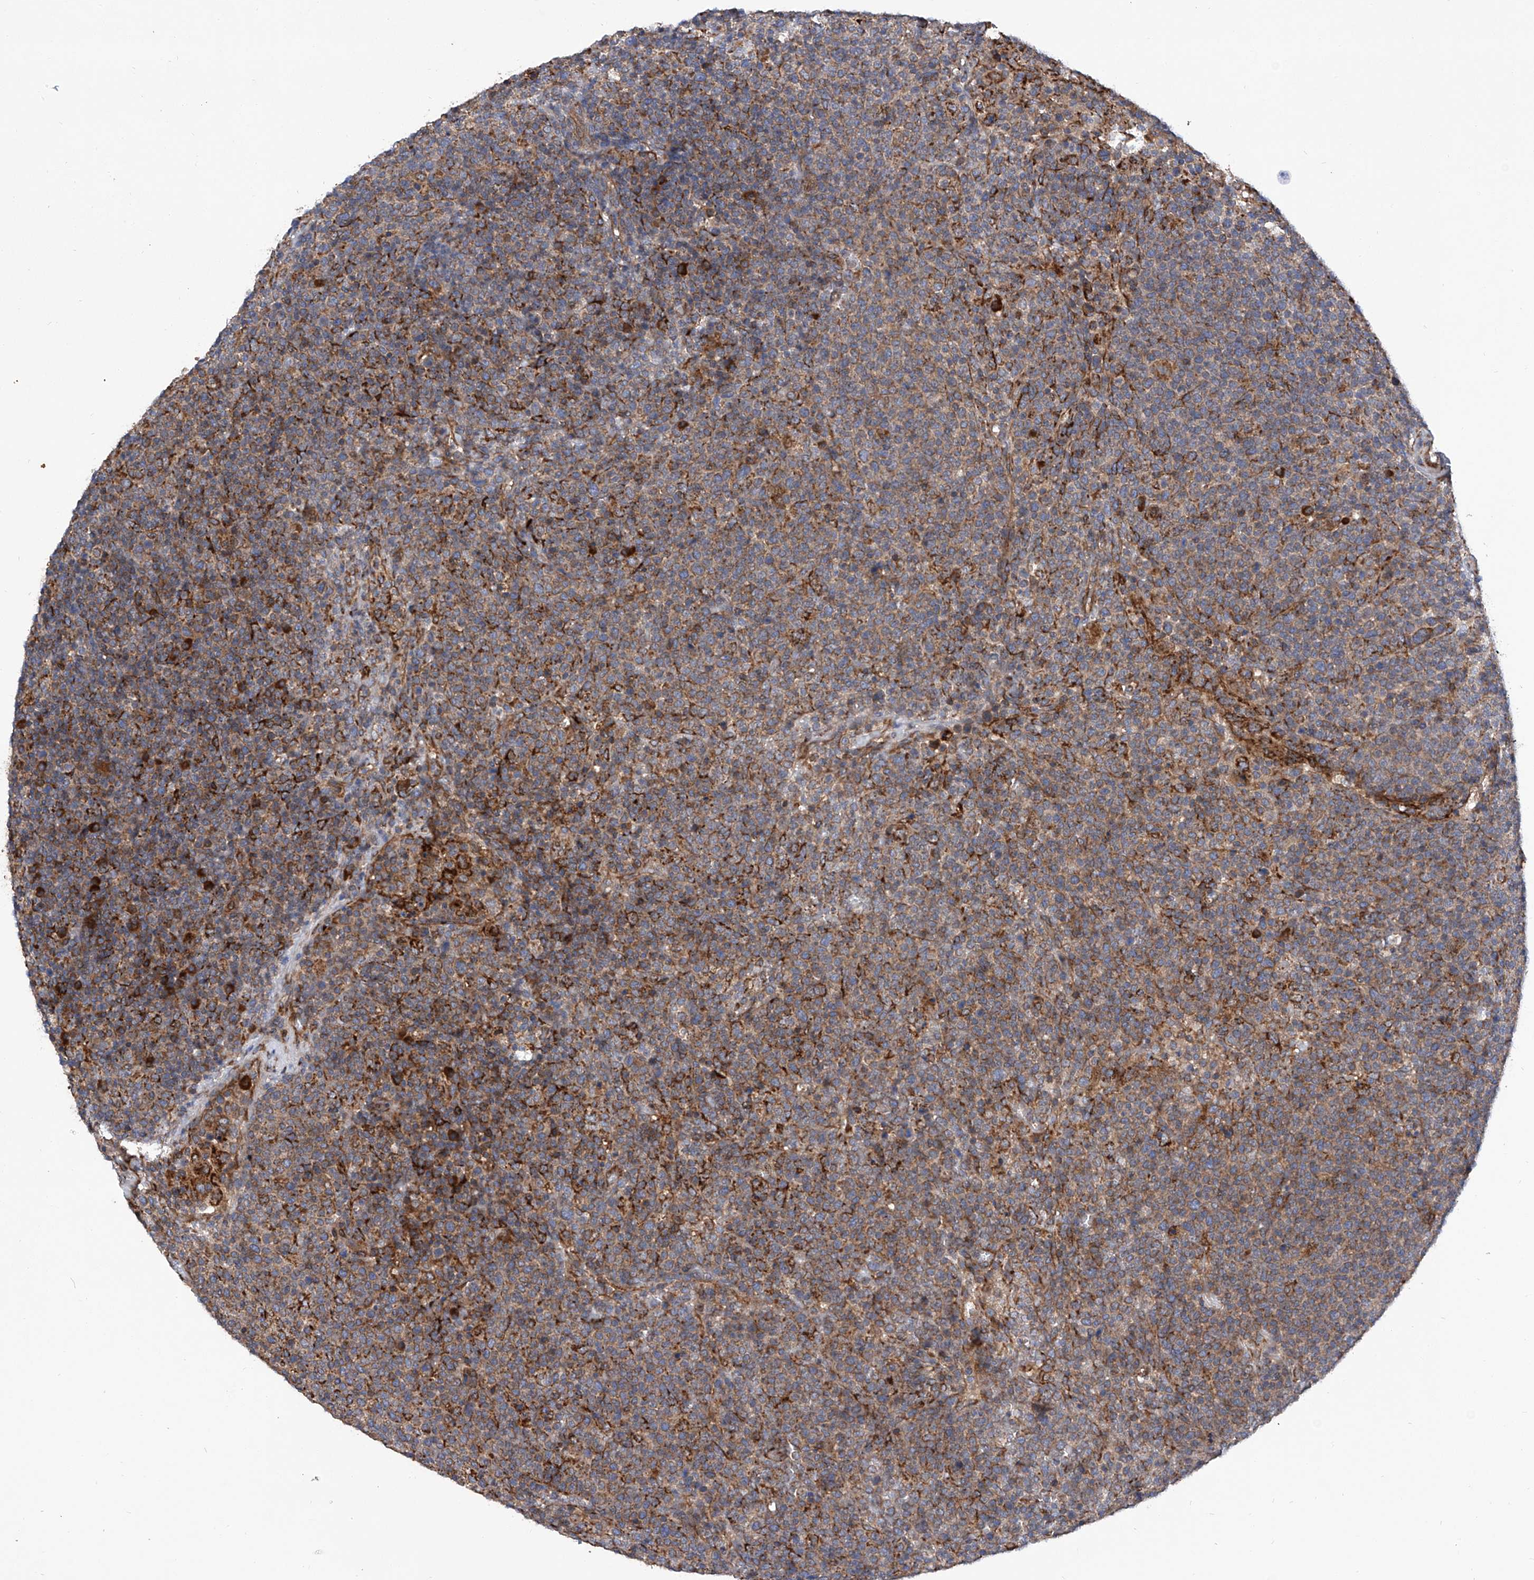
{"staining": {"intensity": "weak", "quantity": ">75%", "location": "cytoplasmic/membranous"}, "tissue": "lymphoma", "cell_type": "Tumor cells", "image_type": "cancer", "snomed": [{"axis": "morphology", "description": "Malignant lymphoma, non-Hodgkin's type, High grade"}, {"axis": "topography", "description": "Lymph node"}], "caption": "Immunohistochemistry photomicrograph of neoplastic tissue: human lymphoma stained using immunohistochemistry exhibits low levels of weak protein expression localized specifically in the cytoplasmic/membranous of tumor cells, appearing as a cytoplasmic/membranous brown color.", "gene": "ASCC3", "patient": {"sex": "male", "age": 61}}